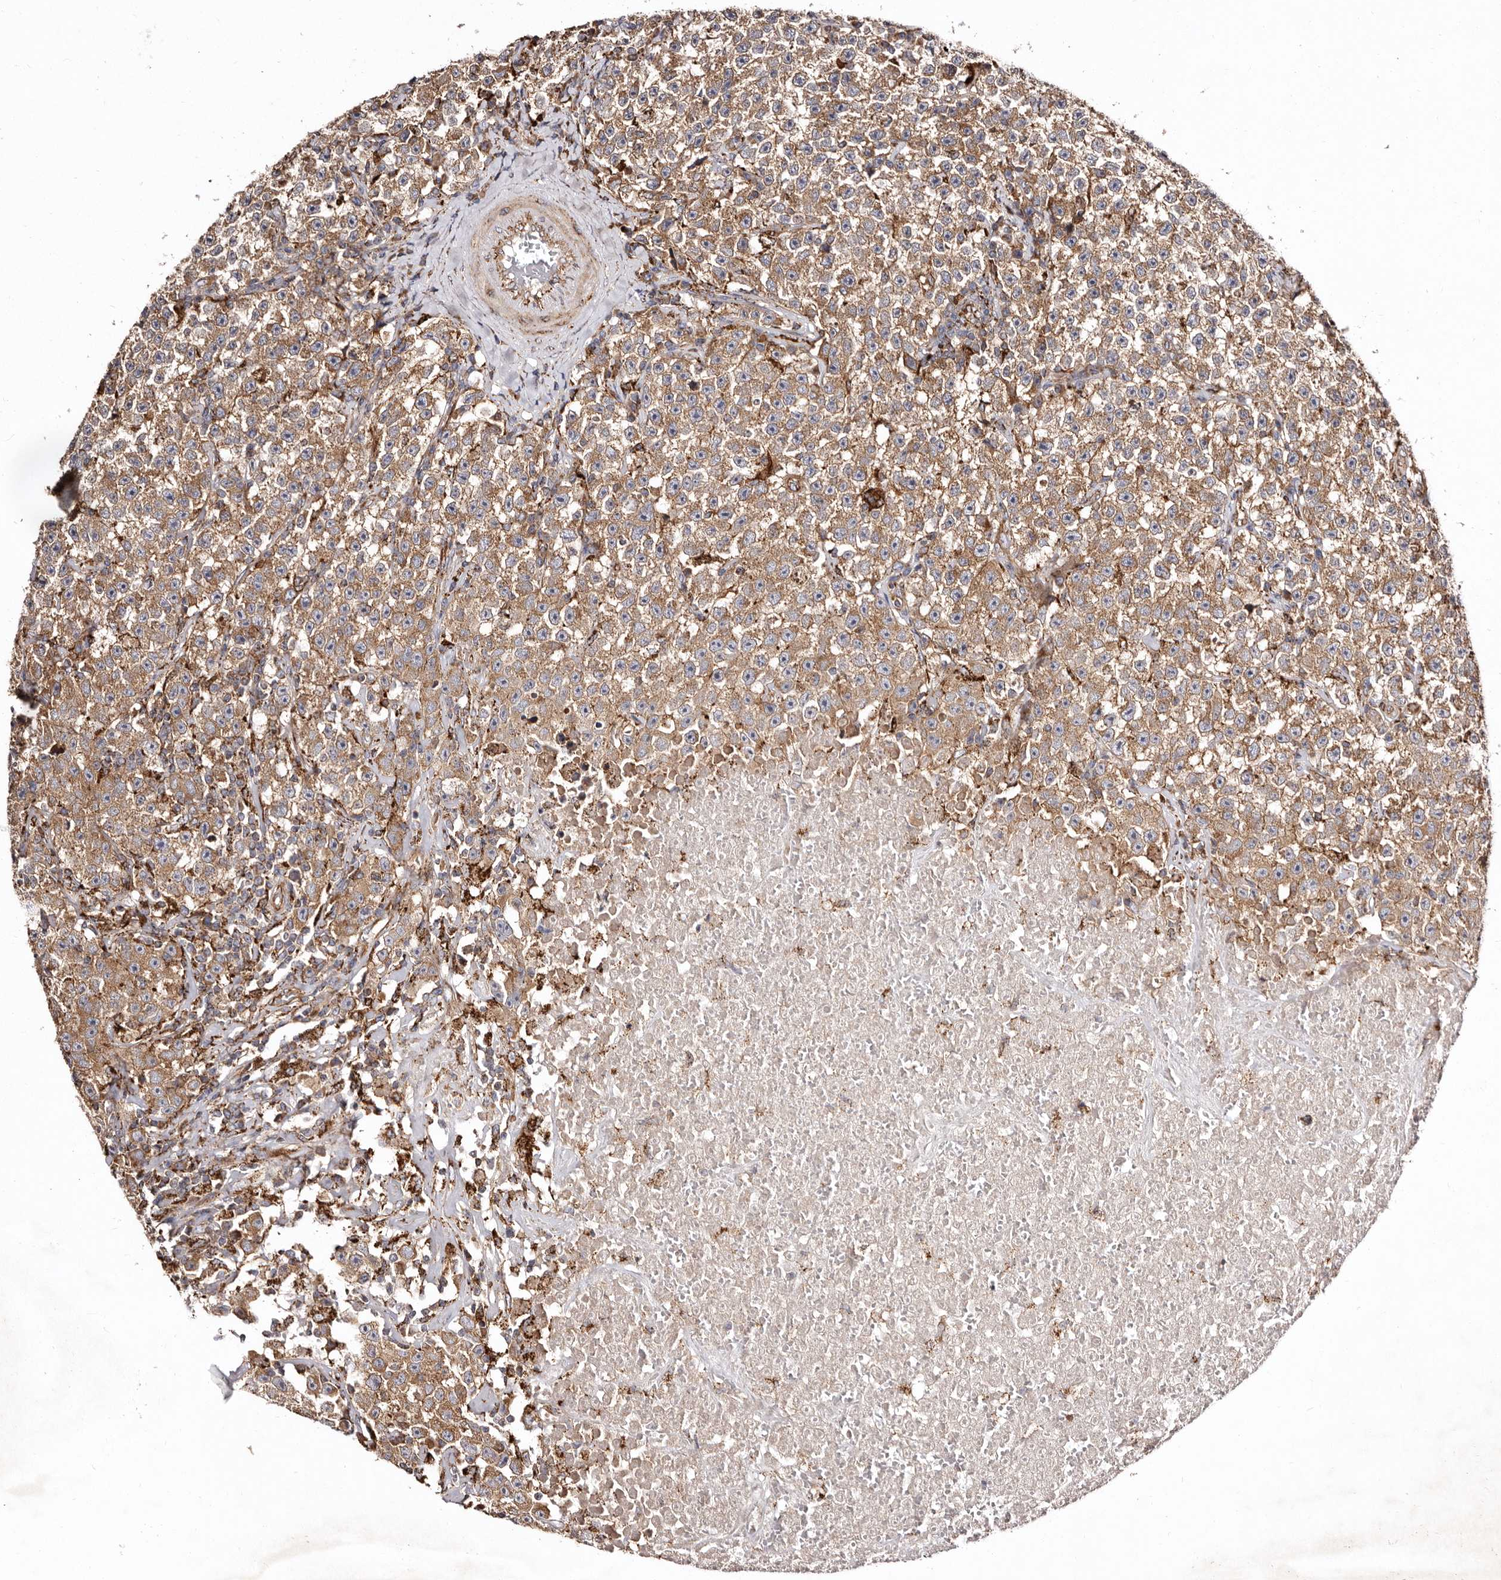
{"staining": {"intensity": "moderate", "quantity": ">75%", "location": "cytoplasmic/membranous"}, "tissue": "testis cancer", "cell_type": "Tumor cells", "image_type": "cancer", "snomed": [{"axis": "morphology", "description": "Seminoma, NOS"}, {"axis": "topography", "description": "Testis"}], "caption": "Immunohistochemistry of human testis cancer demonstrates medium levels of moderate cytoplasmic/membranous staining in approximately >75% of tumor cells. (DAB (3,3'-diaminobenzidine) = brown stain, brightfield microscopy at high magnification).", "gene": "LUZP1", "patient": {"sex": "male", "age": 22}}